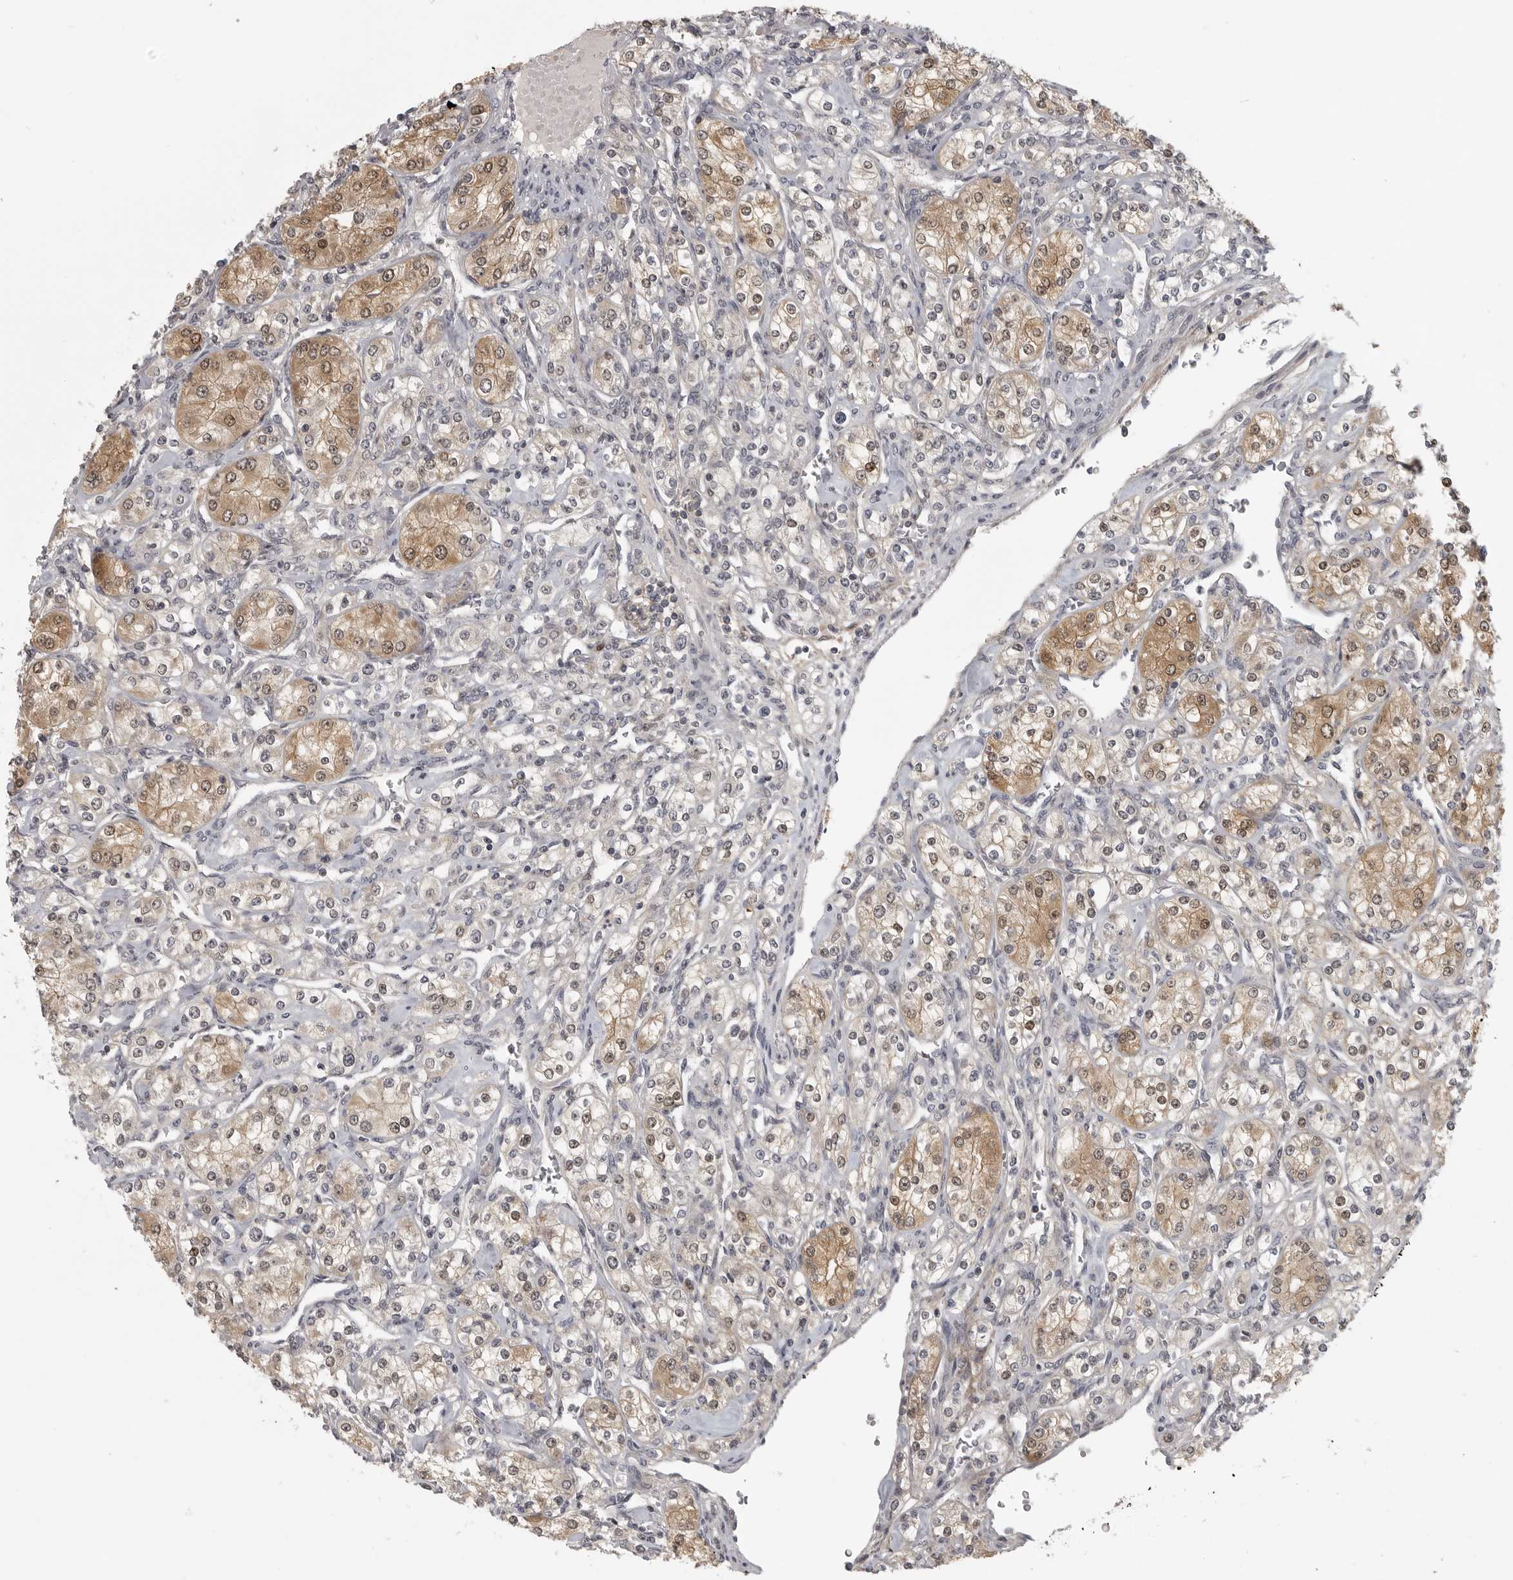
{"staining": {"intensity": "moderate", "quantity": "25%-75%", "location": "cytoplasmic/membranous,nuclear"}, "tissue": "renal cancer", "cell_type": "Tumor cells", "image_type": "cancer", "snomed": [{"axis": "morphology", "description": "Adenocarcinoma, NOS"}, {"axis": "topography", "description": "Kidney"}], "caption": "An immunohistochemistry photomicrograph of tumor tissue is shown. Protein staining in brown shows moderate cytoplasmic/membranous and nuclear positivity in renal cancer (adenocarcinoma) within tumor cells. (brown staining indicates protein expression, while blue staining denotes nuclei).", "gene": "UROD", "patient": {"sex": "male", "age": 77}}